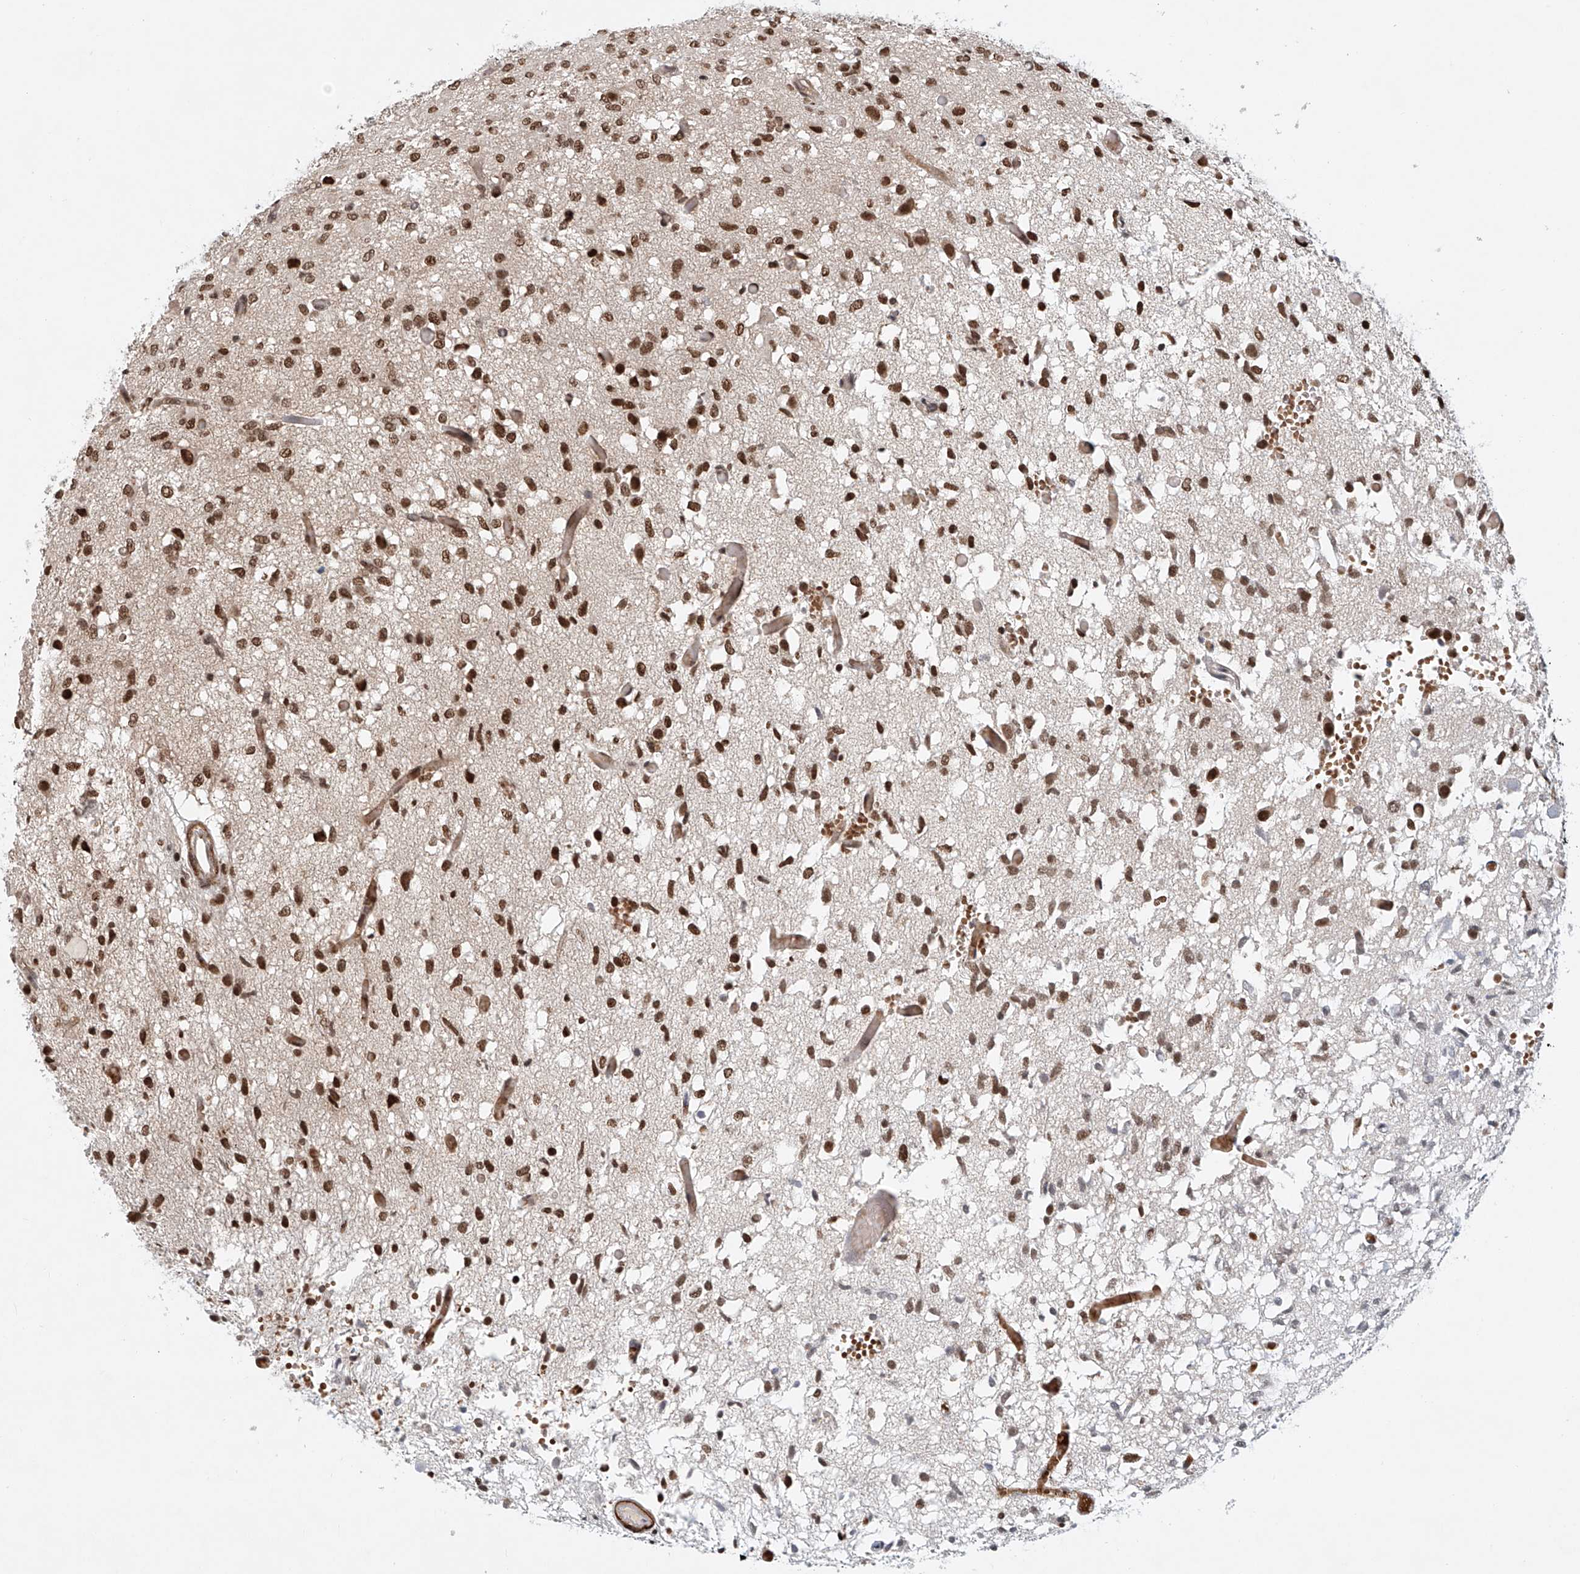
{"staining": {"intensity": "strong", "quantity": ">75%", "location": "nuclear"}, "tissue": "glioma", "cell_type": "Tumor cells", "image_type": "cancer", "snomed": [{"axis": "morphology", "description": "Glioma, malignant, High grade"}, {"axis": "topography", "description": "Brain"}], "caption": "Immunohistochemistry of glioma displays high levels of strong nuclear positivity in approximately >75% of tumor cells. The protein is shown in brown color, while the nuclei are stained blue.", "gene": "ZNF470", "patient": {"sex": "female", "age": 59}}